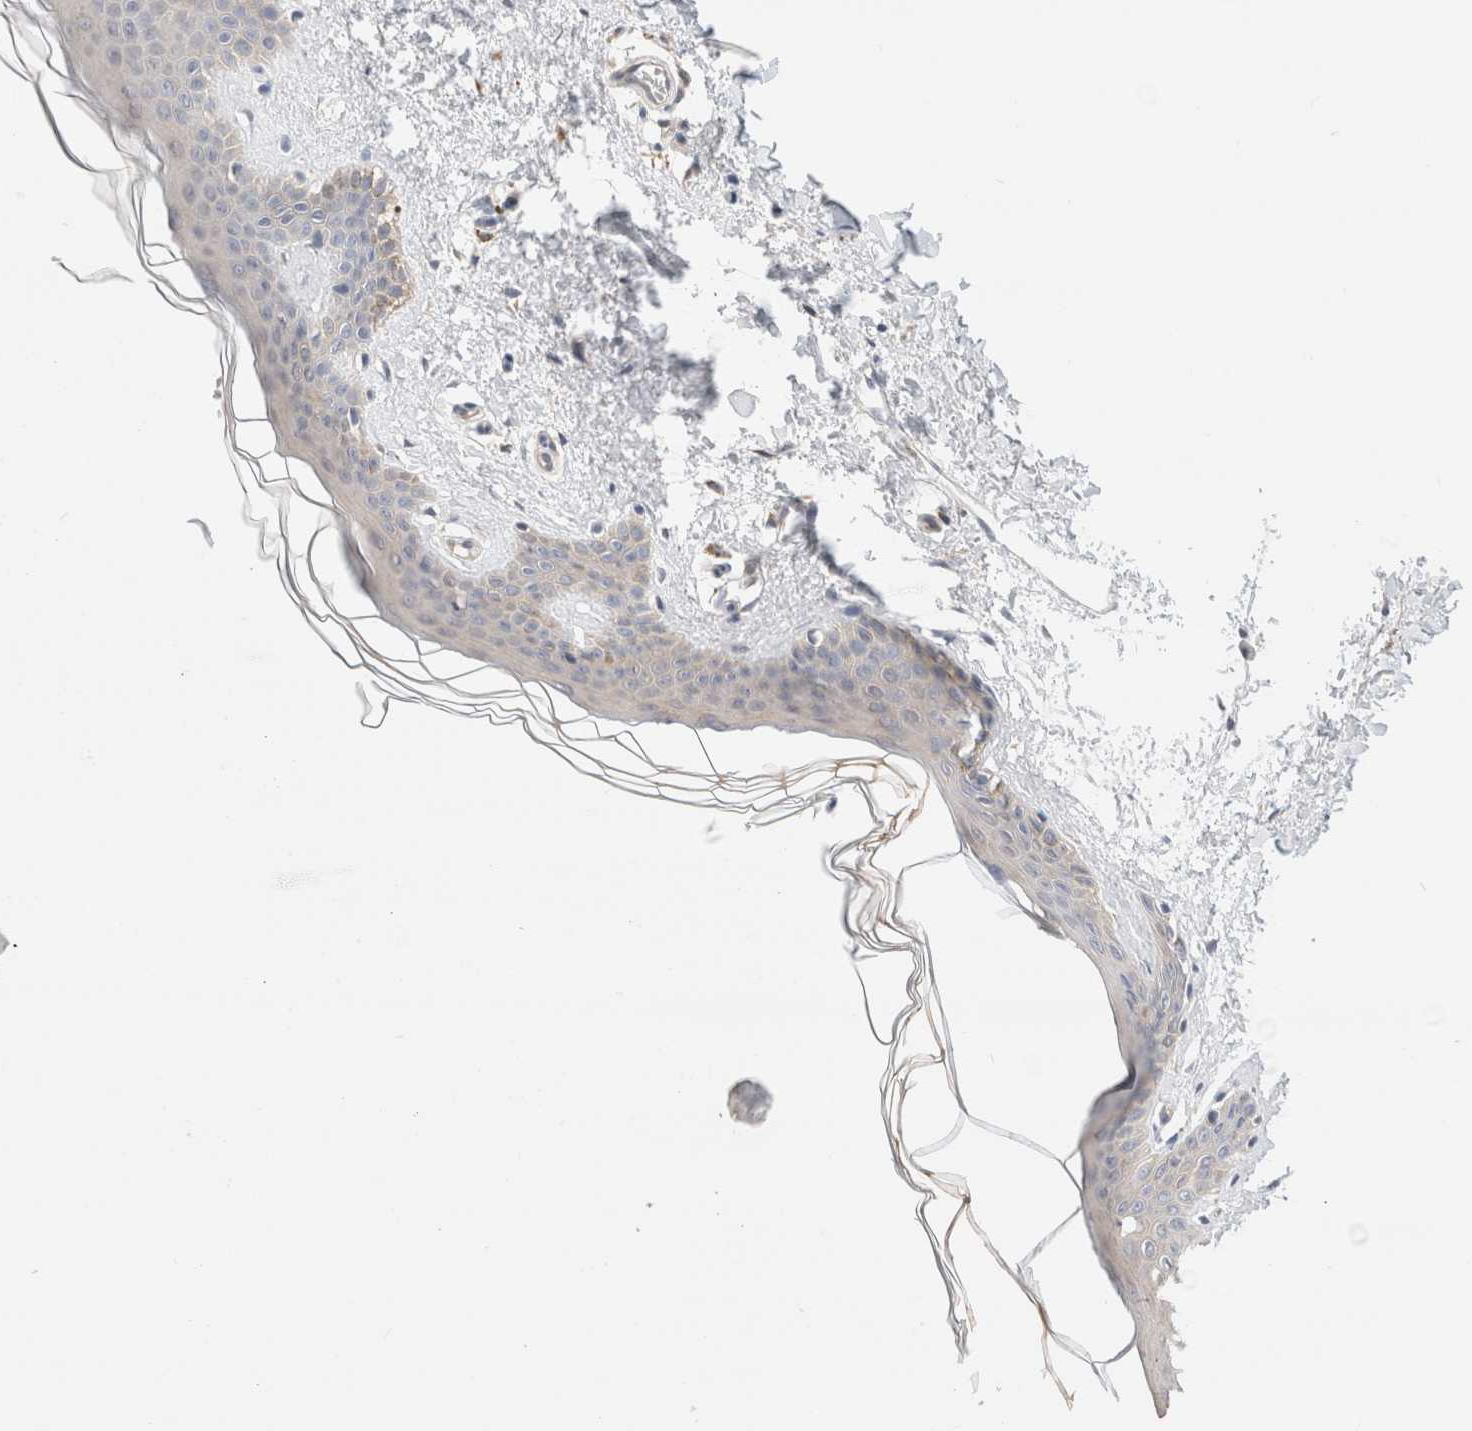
{"staining": {"intensity": "negative", "quantity": "none", "location": "none"}, "tissue": "skin", "cell_type": "Fibroblasts", "image_type": "normal", "snomed": [{"axis": "morphology", "description": "Normal tissue, NOS"}, {"axis": "topography", "description": "Skin"}], "caption": "Image shows no significant protein positivity in fibroblasts of benign skin. (Stains: DAB immunohistochemistry with hematoxylin counter stain, Microscopy: brightfield microscopy at high magnification).", "gene": "C17orf97", "patient": {"sex": "female", "age": 46}}